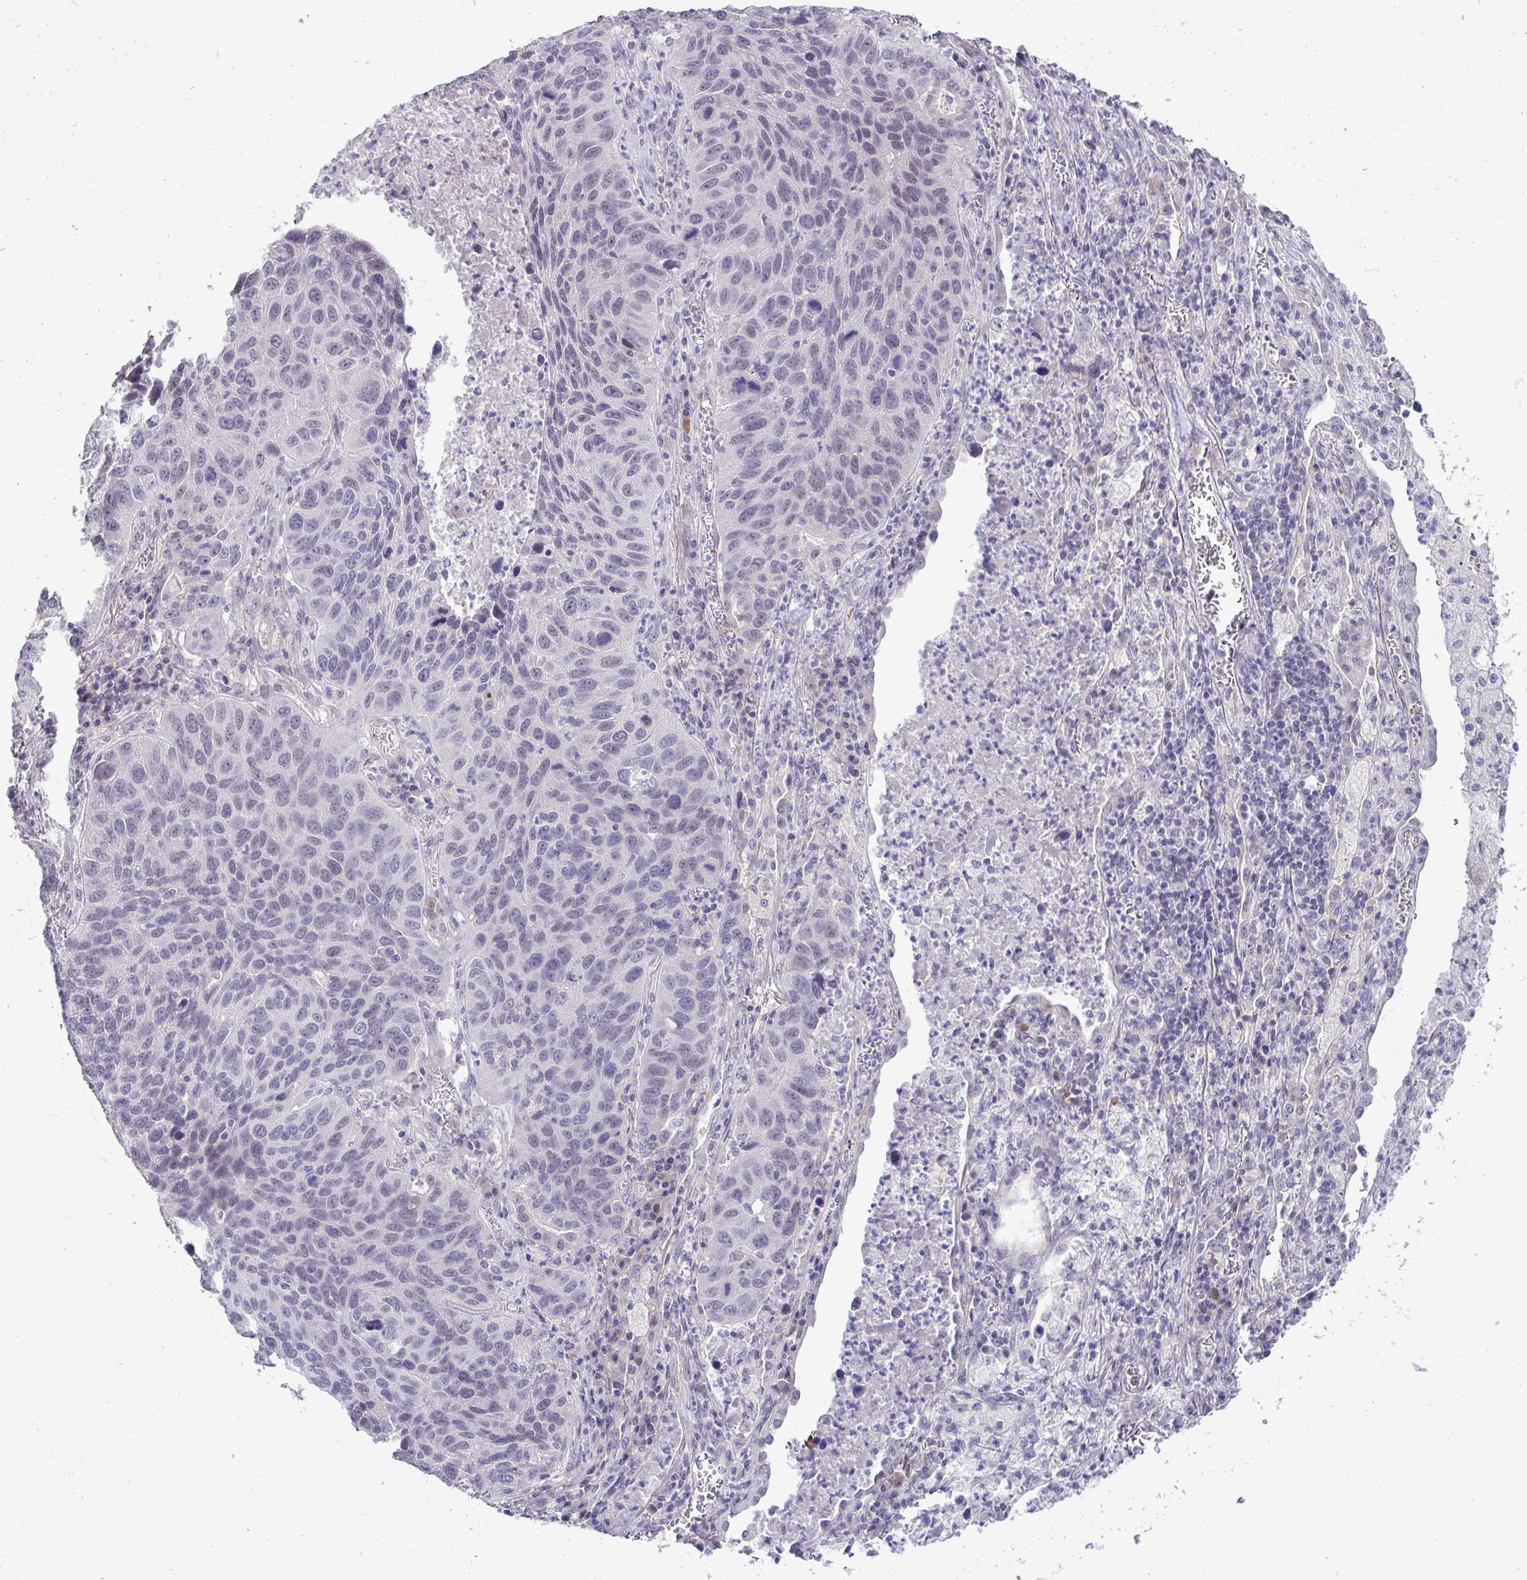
{"staining": {"intensity": "weak", "quantity": "<25%", "location": "nuclear"}, "tissue": "lung cancer", "cell_type": "Tumor cells", "image_type": "cancer", "snomed": [{"axis": "morphology", "description": "Squamous cell carcinoma, NOS"}, {"axis": "topography", "description": "Lung"}], "caption": "Tumor cells show no significant protein expression in squamous cell carcinoma (lung).", "gene": "SLC30A3", "patient": {"sex": "female", "age": 61}}